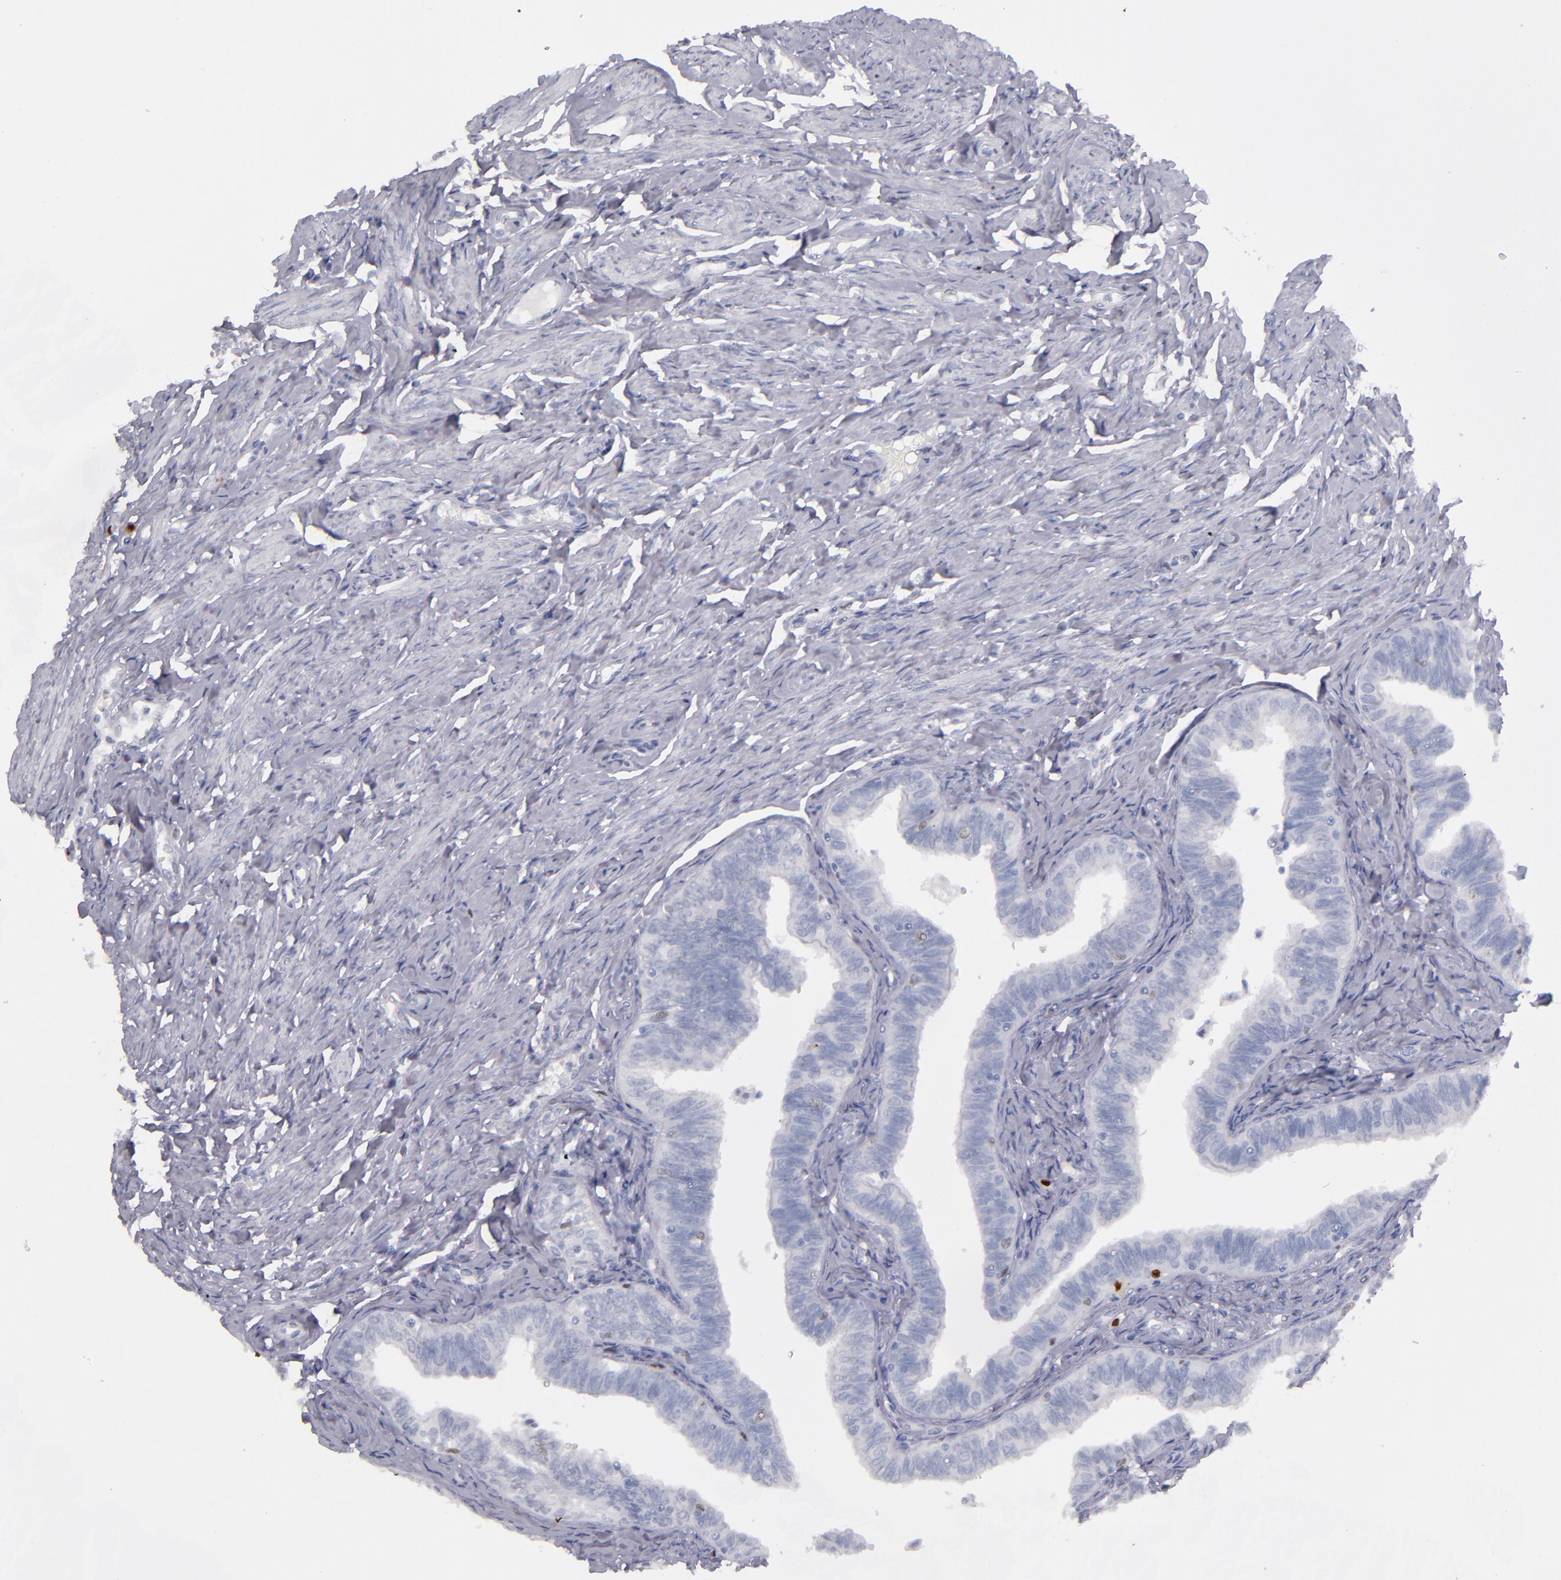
{"staining": {"intensity": "weak", "quantity": "<25%", "location": "nuclear"}, "tissue": "fallopian tube", "cell_type": "Glandular cells", "image_type": "normal", "snomed": [{"axis": "morphology", "description": "Normal tissue, NOS"}, {"axis": "topography", "description": "Fallopian tube"}, {"axis": "topography", "description": "Ovary"}], "caption": "Glandular cells are negative for brown protein staining in benign fallopian tube. (Brightfield microscopy of DAB IHC at high magnification).", "gene": "IRF8", "patient": {"sex": "female", "age": 69}}